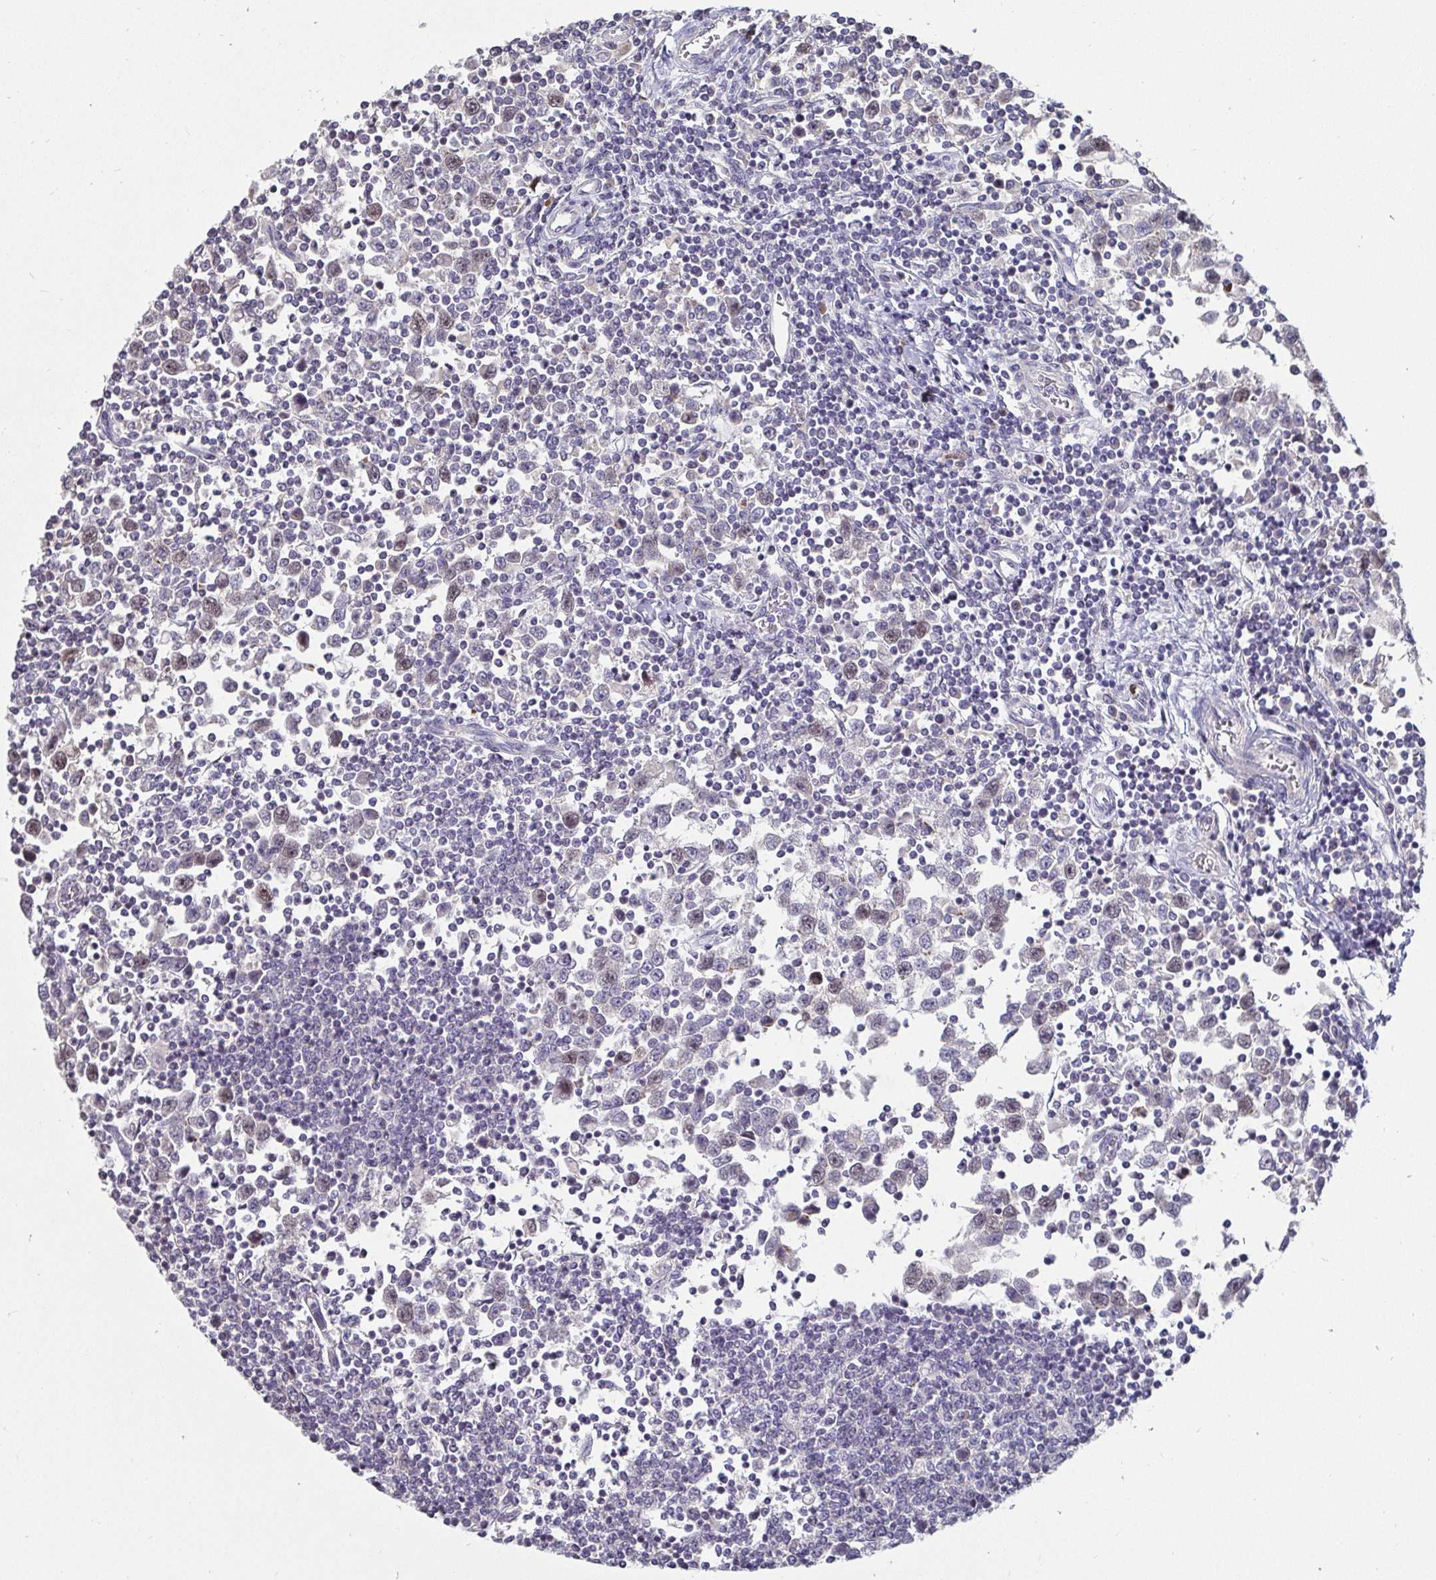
{"staining": {"intensity": "weak", "quantity": "<25%", "location": "nuclear"}, "tissue": "testis cancer", "cell_type": "Tumor cells", "image_type": "cancer", "snomed": [{"axis": "morphology", "description": "Seminoma, NOS"}, {"axis": "topography", "description": "Testis"}], "caption": "Immunohistochemical staining of human testis cancer (seminoma) displays no significant expression in tumor cells. (DAB IHC, high magnification).", "gene": "ANLN", "patient": {"sex": "male", "age": 34}}